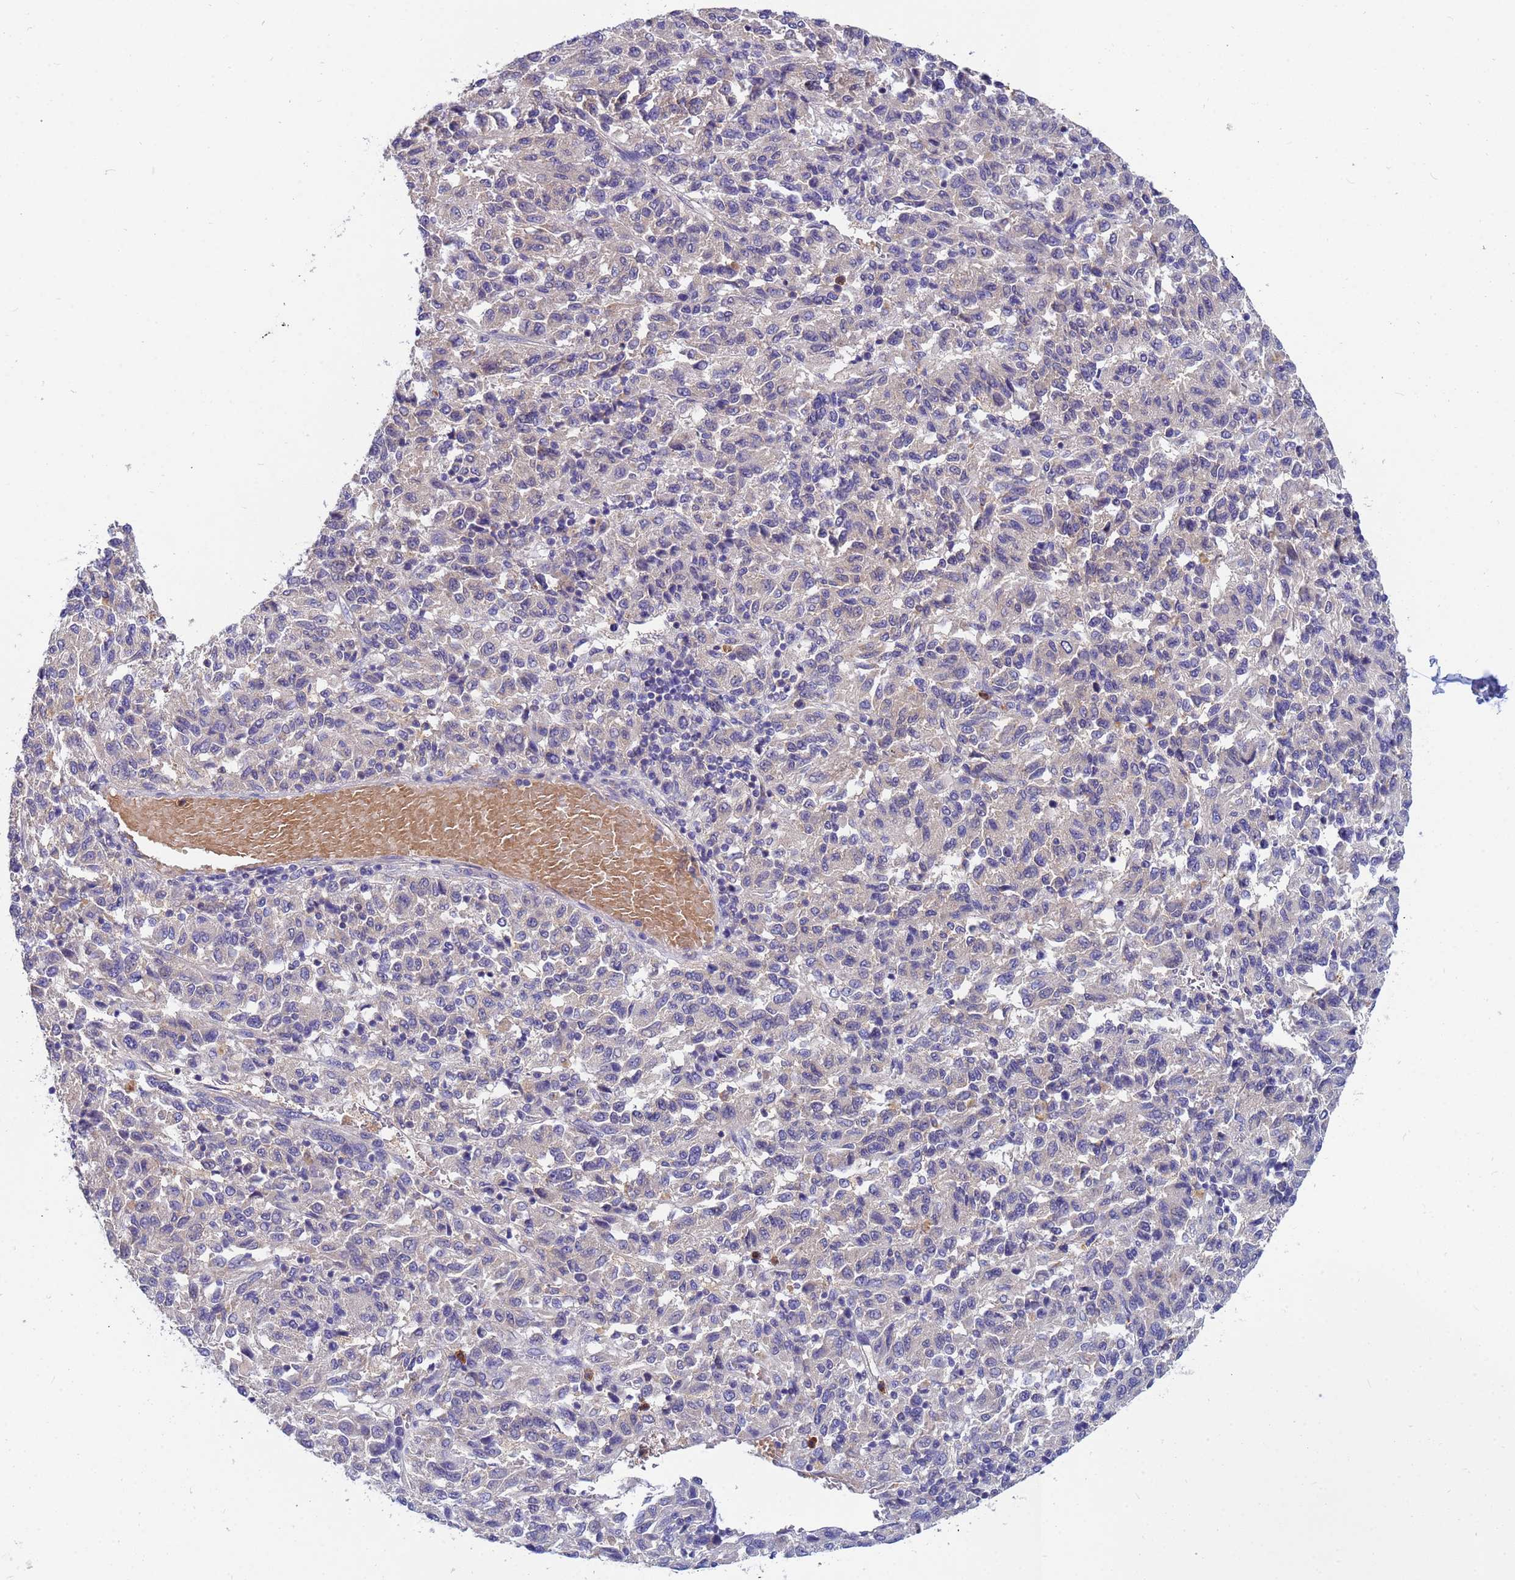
{"staining": {"intensity": "negative", "quantity": "none", "location": "none"}, "tissue": "melanoma", "cell_type": "Tumor cells", "image_type": "cancer", "snomed": [{"axis": "morphology", "description": "Malignant melanoma, Metastatic site"}, {"axis": "topography", "description": "Lung"}], "caption": "High magnification brightfield microscopy of melanoma stained with DAB (brown) and counterstained with hematoxylin (blue): tumor cells show no significant staining.", "gene": "TTLL11", "patient": {"sex": "male", "age": 64}}